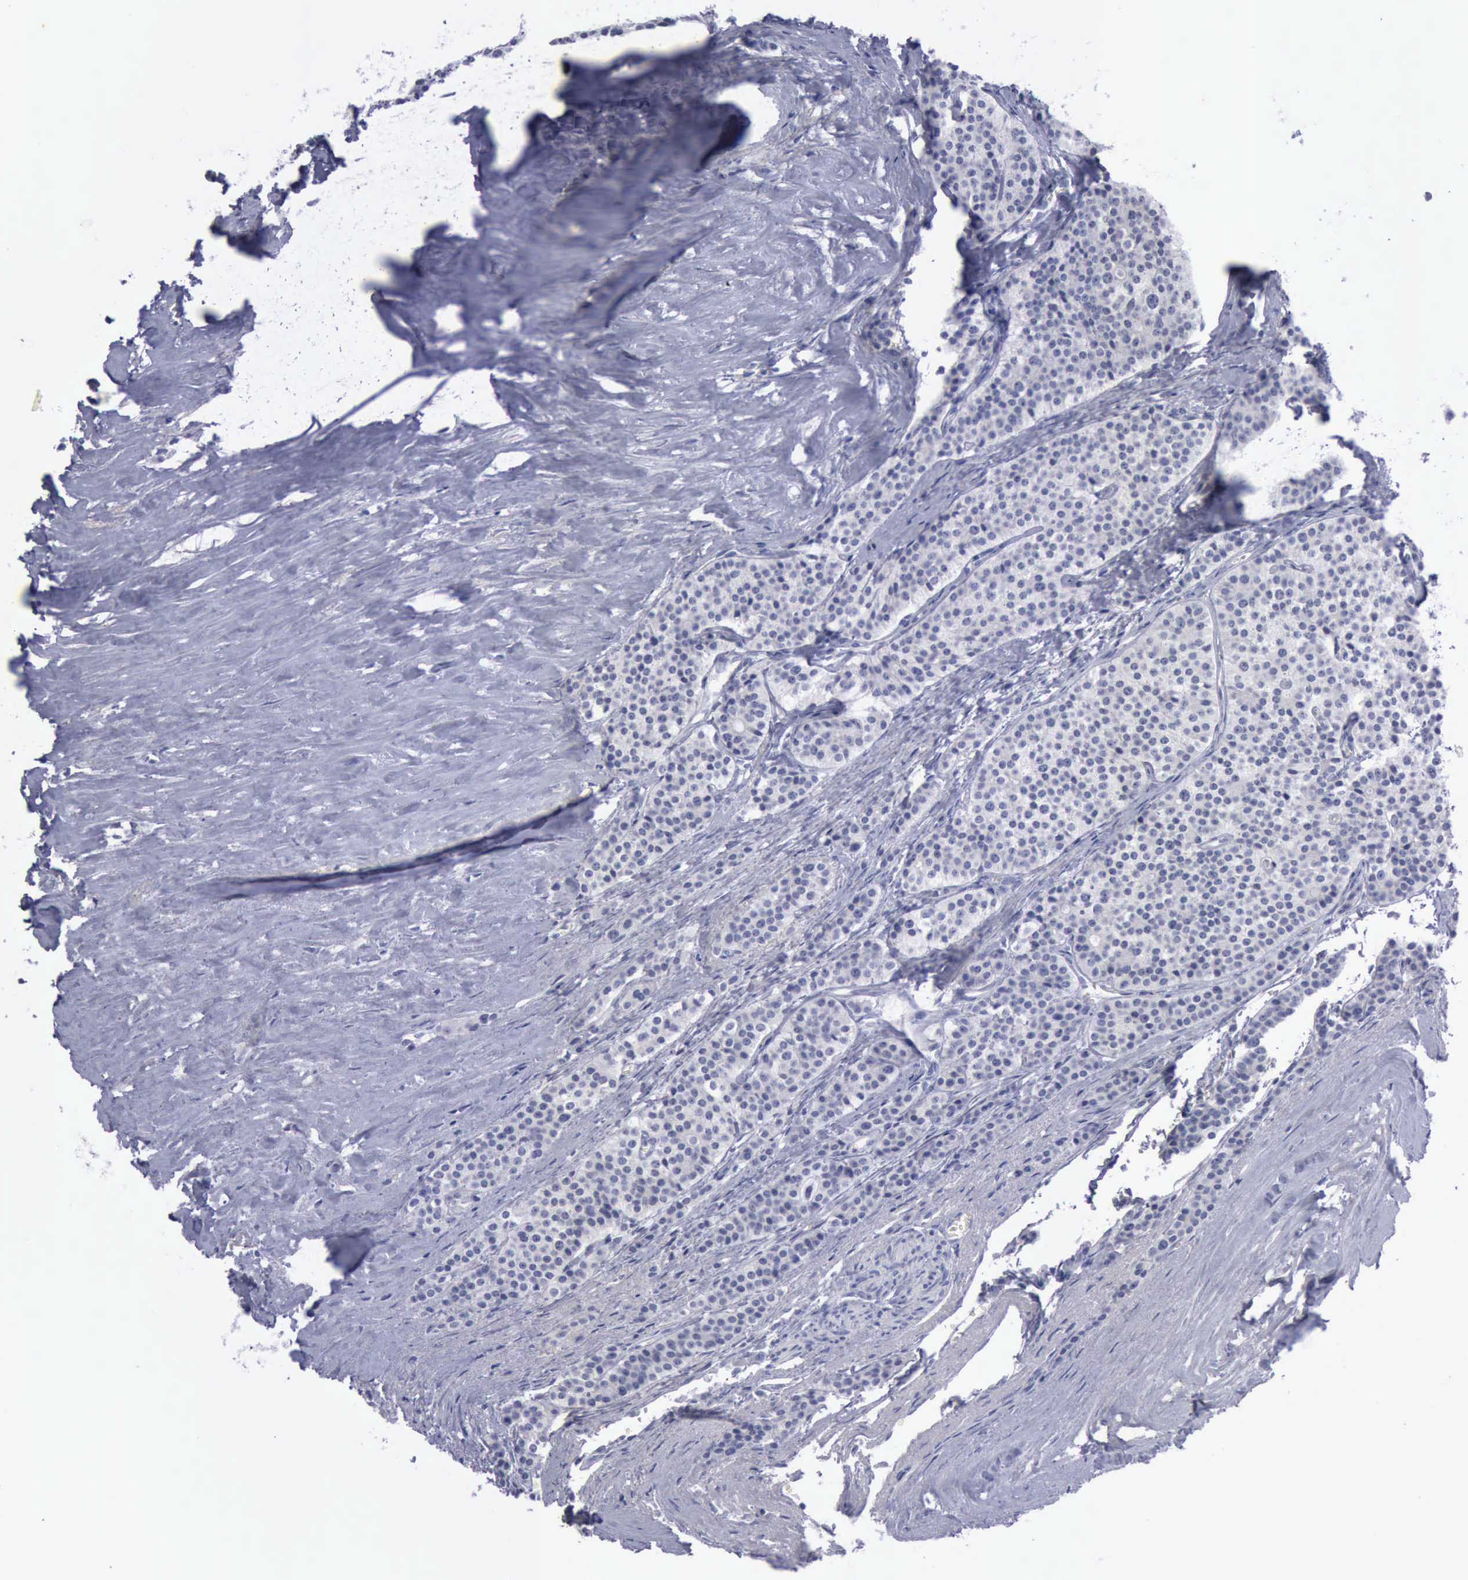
{"staining": {"intensity": "negative", "quantity": "none", "location": "none"}, "tissue": "carcinoid", "cell_type": "Tumor cells", "image_type": "cancer", "snomed": [{"axis": "morphology", "description": "Carcinoid, malignant, NOS"}, {"axis": "topography", "description": "Small intestine"}], "caption": "Protein analysis of carcinoid (malignant) demonstrates no significant expression in tumor cells.", "gene": "CDH2", "patient": {"sex": "male", "age": 63}}